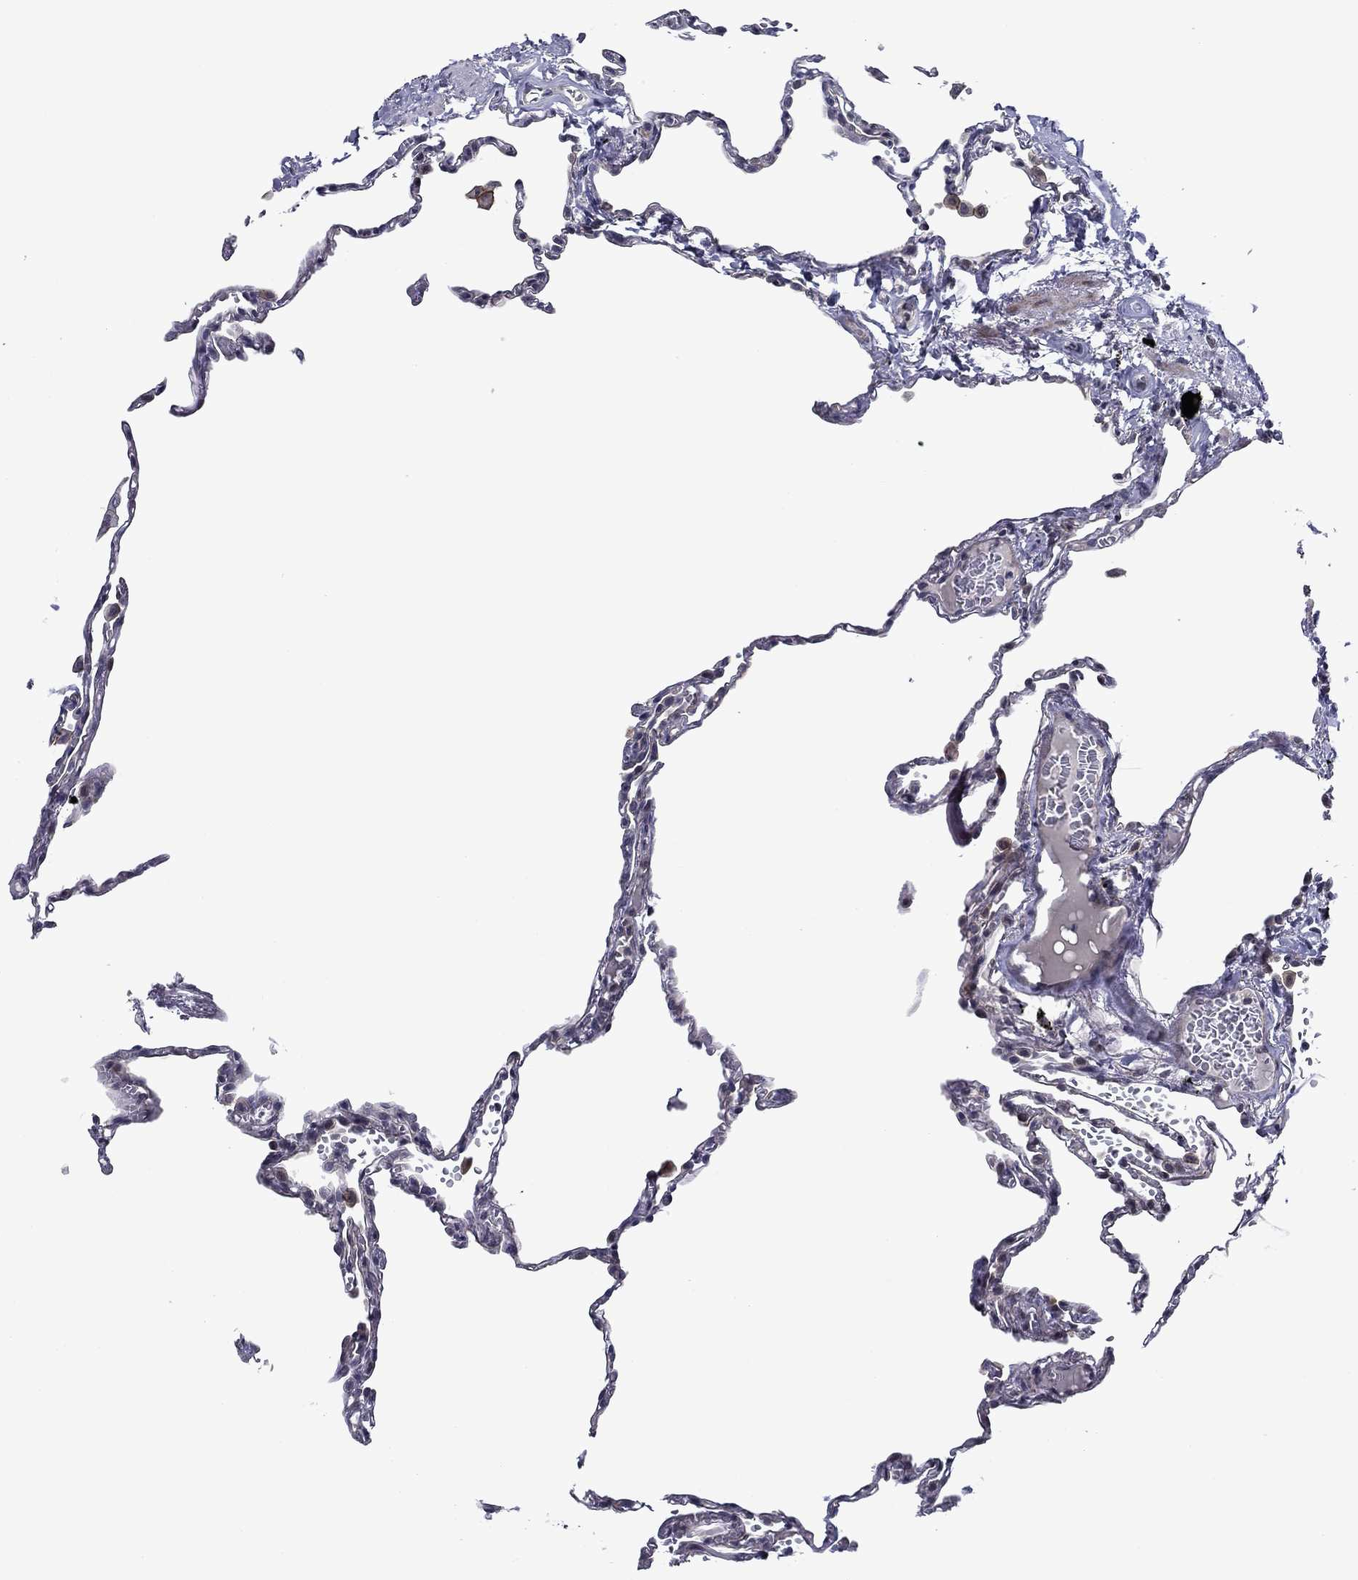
{"staining": {"intensity": "negative", "quantity": "none", "location": "none"}, "tissue": "lung", "cell_type": "Alveolar cells", "image_type": "normal", "snomed": [{"axis": "morphology", "description": "Normal tissue, NOS"}, {"axis": "topography", "description": "Lung"}], "caption": "The photomicrograph displays no significant staining in alveolar cells of lung. (DAB (3,3'-diaminobenzidine) immunohistochemistry visualized using brightfield microscopy, high magnification).", "gene": "B3GAT1", "patient": {"sex": "male", "age": 78}}